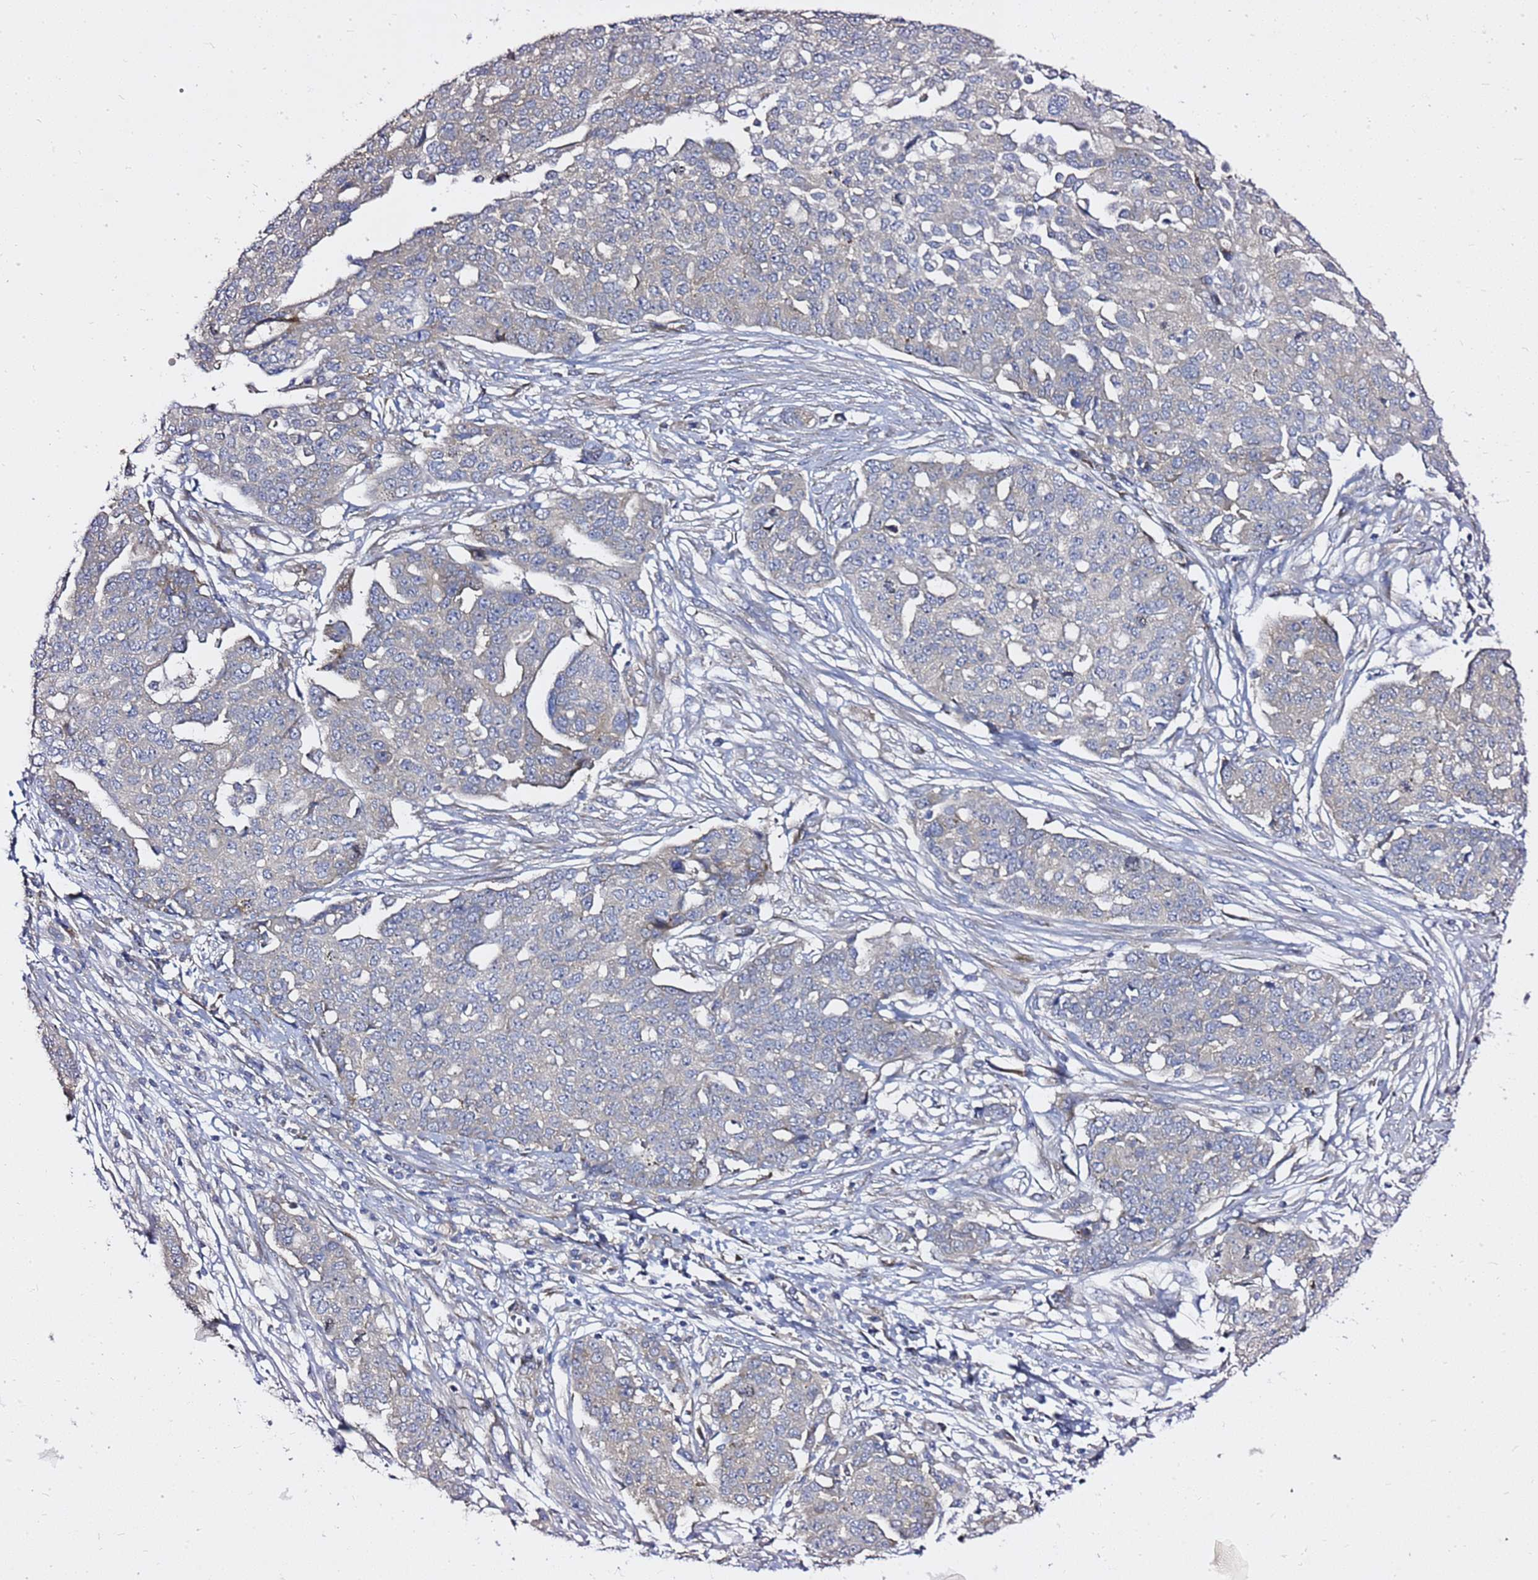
{"staining": {"intensity": "negative", "quantity": "none", "location": "none"}, "tissue": "ovarian cancer", "cell_type": "Tumor cells", "image_type": "cancer", "snomed": [{"axis": "morphology", "description": "Cystadenocarcinoma, serous, NOS"}, {"axis": "topography", "description": "Soft tissue"}, {"axis": "topography", "description": "Ovary"}], "caption": "Immunohistochemistry (IHC) photomicrograph of human ovarian cancer (serous cystadenocarcinoma) stained for a protein (brown), which reveals no expression in tumor cells. (Stains: DAB (3,3'-diaminobenzidine) IHC with hematoxylin counter stain, Microscopy: brightfield microscopy at high magnification).", "gene": "MON1B", "patient": {"sex": "female", "age": 57}}